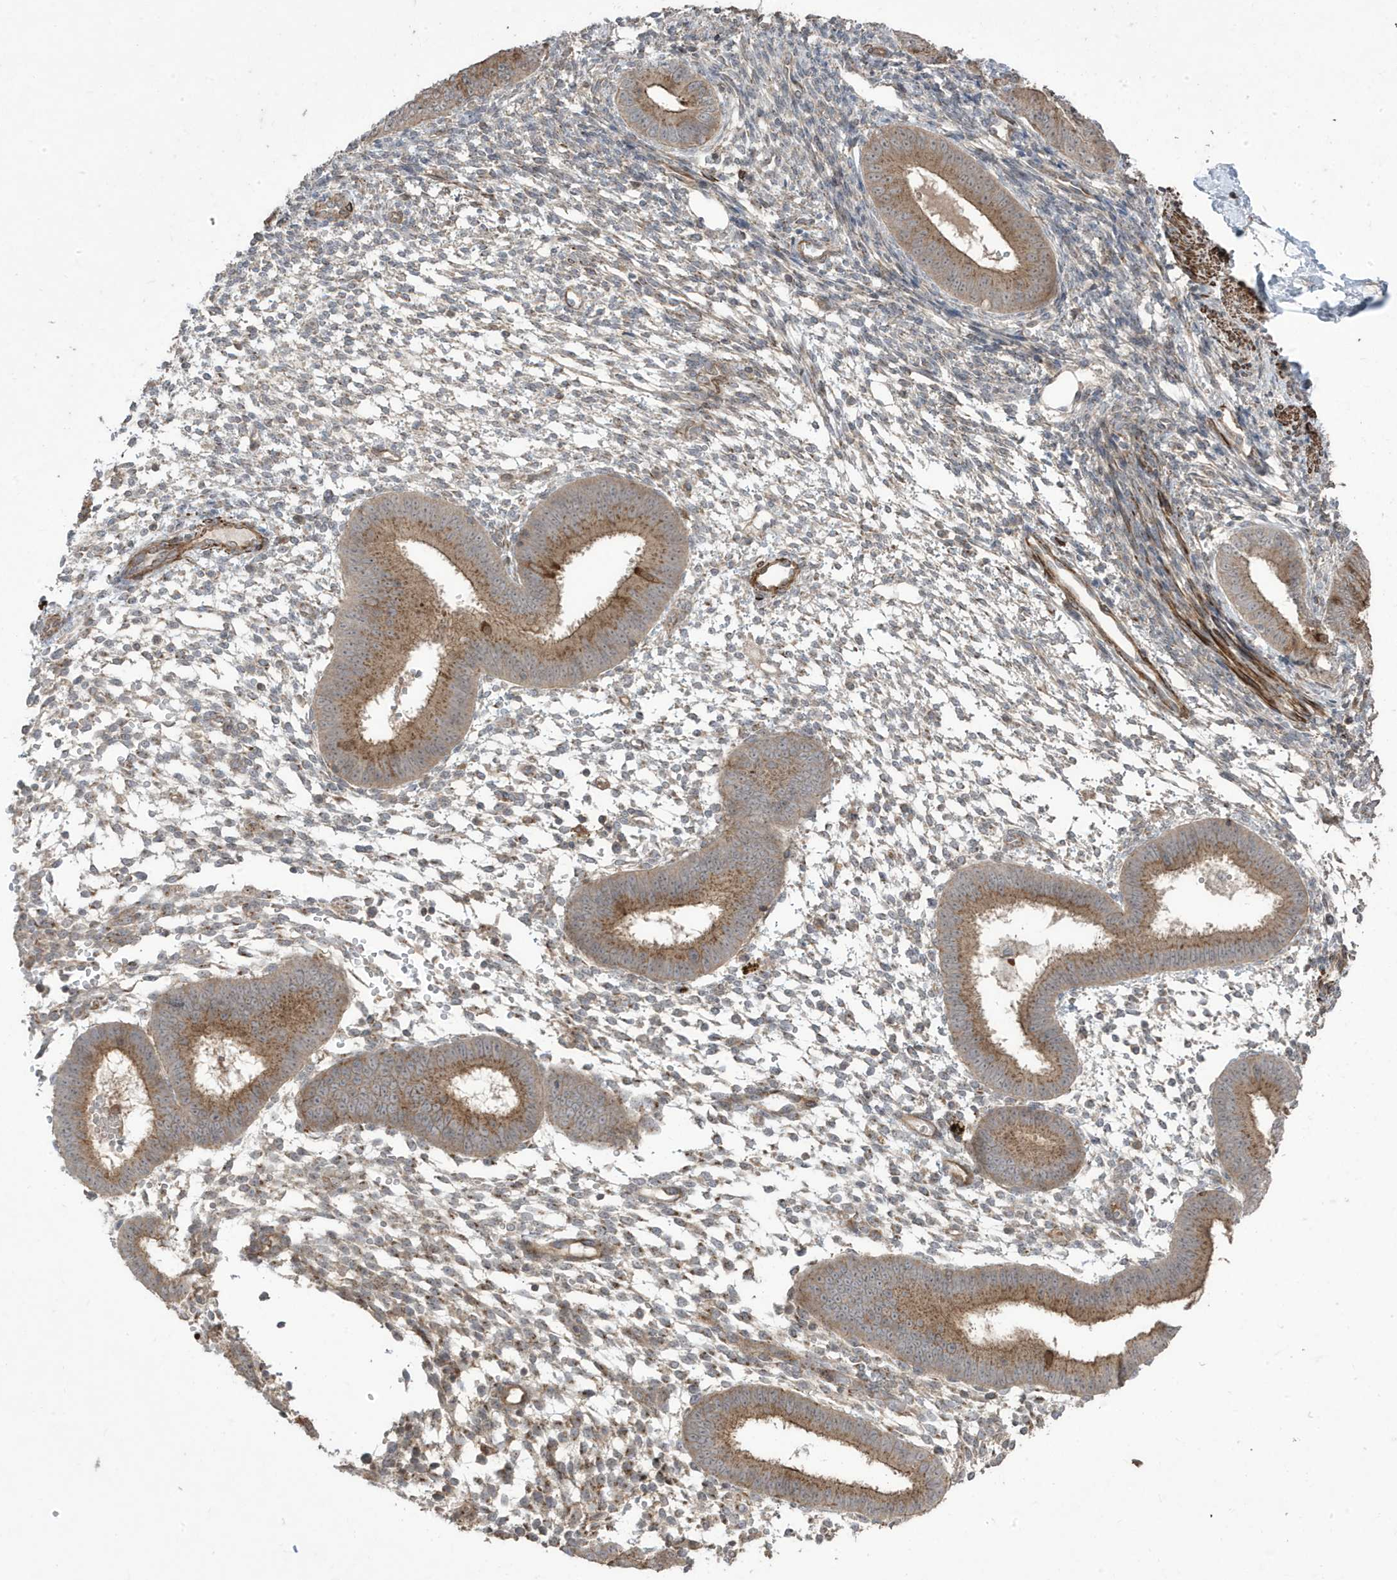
{"staining": {"intensity": "moderate", "quantity": "<25%", "location": "cytoplasmic/membranous"}, "tissue": "endometrium", "cell_type": "Cells in endometrial stroma", "image_type": "normal", "snomed": [{"axis": "morphology", "description": "Normal tissue, NOS"}, {"axis": "topography", "description": "Uterus"}, {"axis": "topography", "description": "Endometrium"}], "caption": "IHC of benign human endometrium displays low levels of moderate cytoplasmic/membranous expression in about <25% of cells in endometrial stroma.", "gene": "CETN3", "patient": {"sex": "female", "age": 48}}